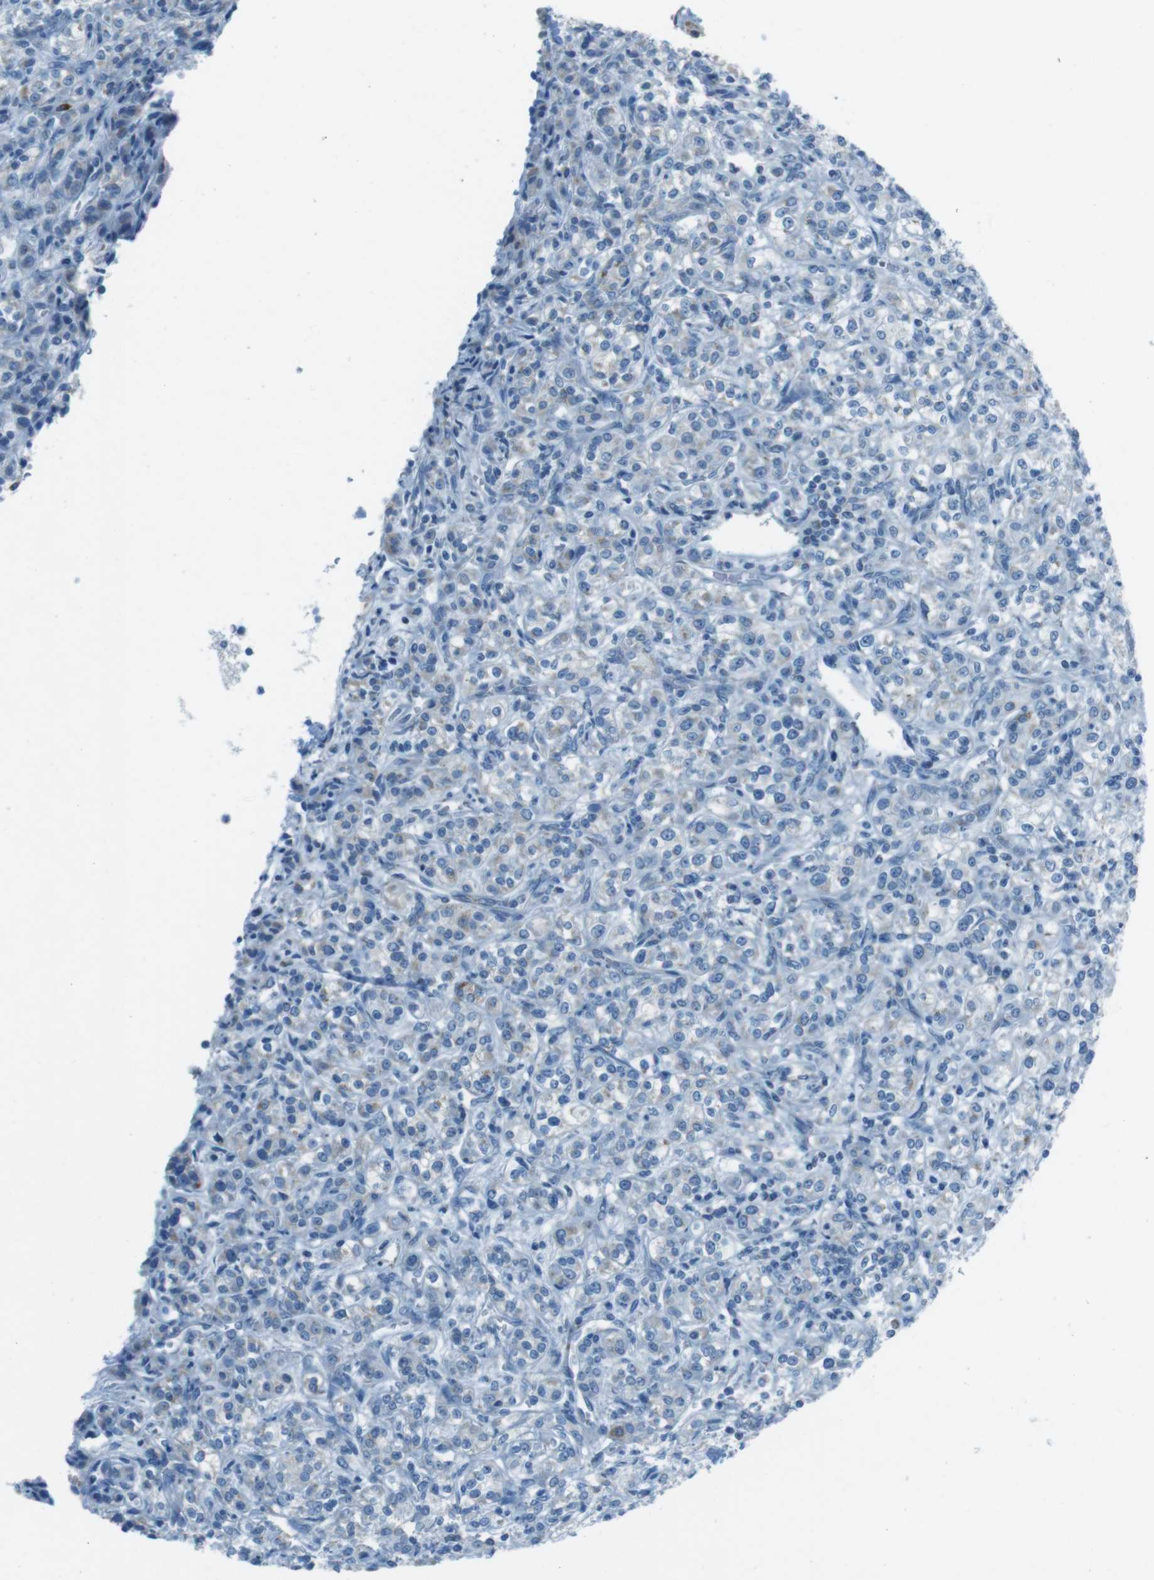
{"staining": {"intensity": "weak", "quantity": "<25%", "location": "cytoplasmic/membranous"}, "tissue": "renal cancer", "cell_type": "Tumor cells", "image_type": "cancer", "snomed": [{"axis": "morphology", "description": "Adenocarcinoma, NOS"}, {"axis": "topography", "description": "Kidney"}], "caption": "The micrograph demonstrates no staining of tumor cells in renal cancer. (Brightfield microscopy of DAB immunohistochemistry at high magnification).", "gene": "DNAJA3", "patient": {"sex": "male", "age": 77}}